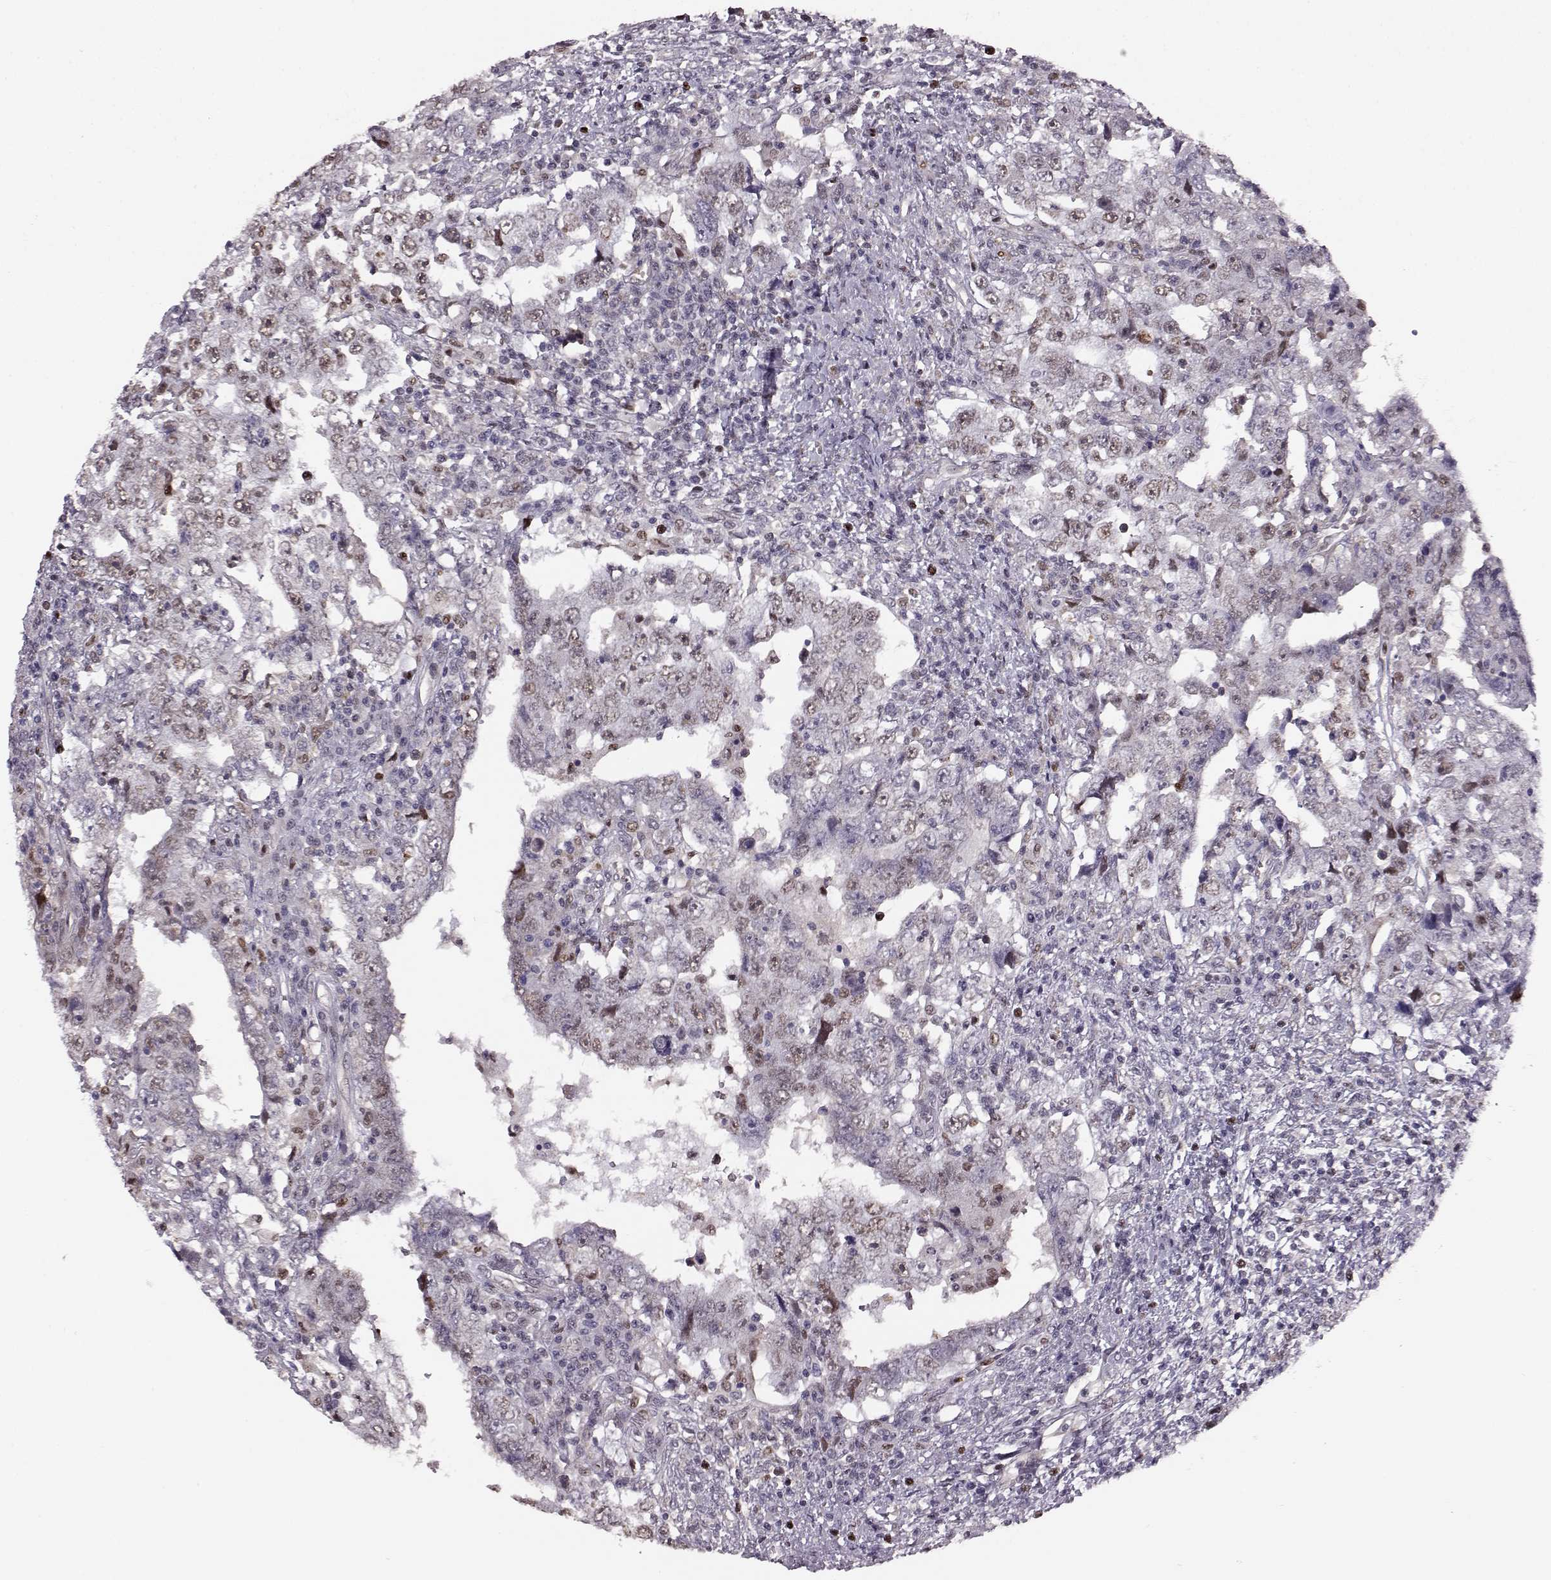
{"staining": {"intensity": "moderate", "quantity": "<25%", "location": "nuclear"}, "tissue": "testis cancer", "cell_type": "Tumor cells", "image_type": "cancer", "snomed": [{"axis": "morphology", "description": "Carcinoma, Embryonal, NOS"}, {"axis": "topography", "description": "Testis"}], "caption": "A histopathology image showing moderate nuclear staining in about <25% of tumor cells in testis embryonal carcinoma, as visualized by brown immunohistochemical staining.", "gene": "KLF6", "patient": {"sex": "male", "age": 26}}